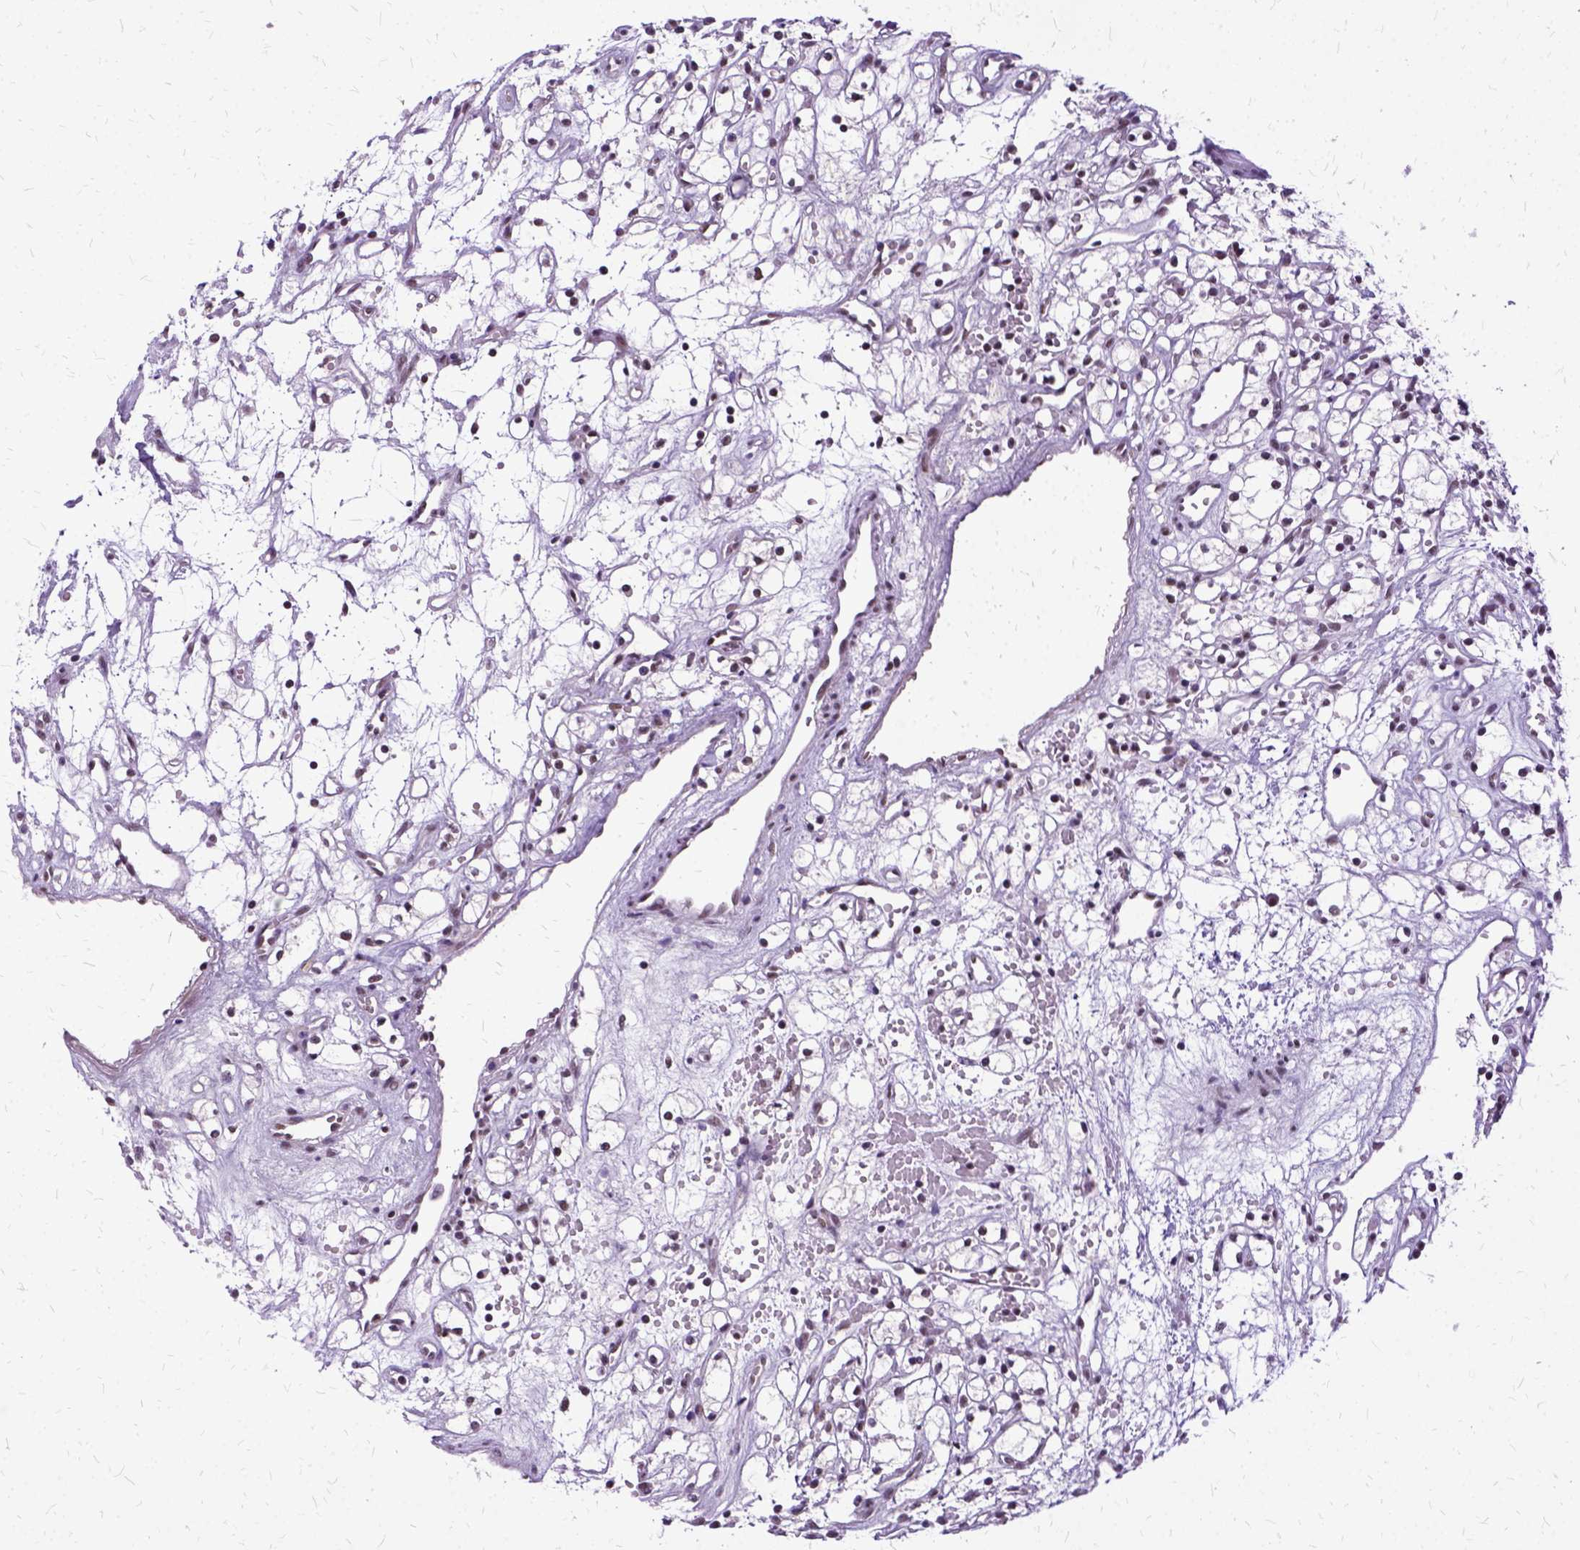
{"staining": {"intensity": "negative", "quantity": "none", "location": "none"}, "tissue": "renal cancer", "cell_type": "Tumor cells", "image_type": "cancer", "snomed": [{"axis": "morphology", "description": "Adenocarcinoma, NOS"}, {"axis": "topography", "description": "Kidney"}], "caption": "The immunohistochemistry (IHC) image has no significant expression in tumor cells of renal cancer tissue.", "gene": "SETD1A", "patient": {"sex": "female", "age": 59}}